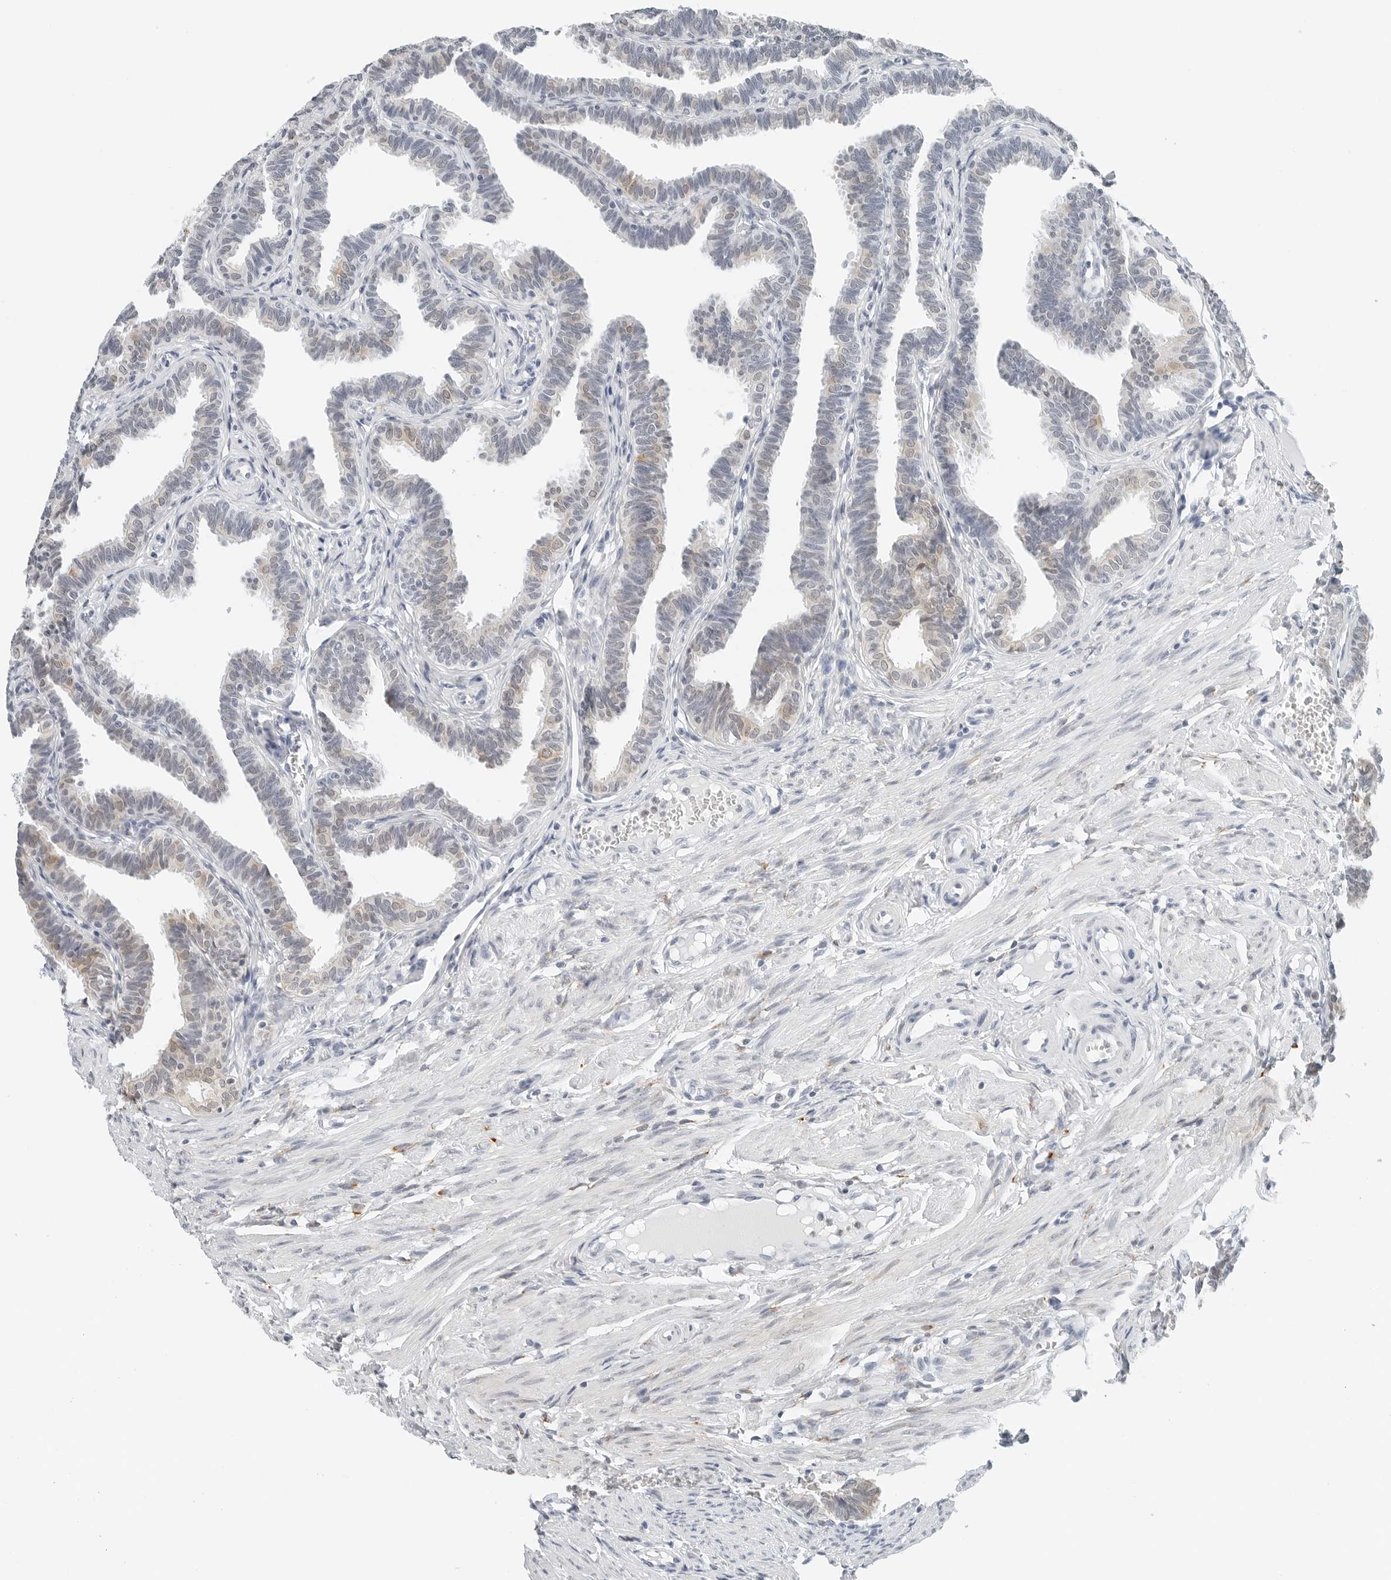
{"staining": {"intensity": "moderate", "quantity": "25%-75%", "location": "cytoplasmic/membranous"}, "tissue": "fallopian tube", "cell_type": "Glandular cells", "image_type": "normal", "snomed": [{"axis": "morphology", "description": "Normal tissue, NOS"}, {"axis": "topography", "description": "Fallopian tube"}, {"axis": "topography", "description": "Ovary"}], "caption": "Protein staining shows moderate cytoplasmic/membranous expression in about 25%-75% of glandular cells in normal fallopian tube. The staining was performed using DAB to visualize the protein expression in brown, while the nuclei were stained in blue with hematoxylin (Magnification: 20x).", "gene": "P4HA2", "patient": {"sex": "female", "age": 23}}